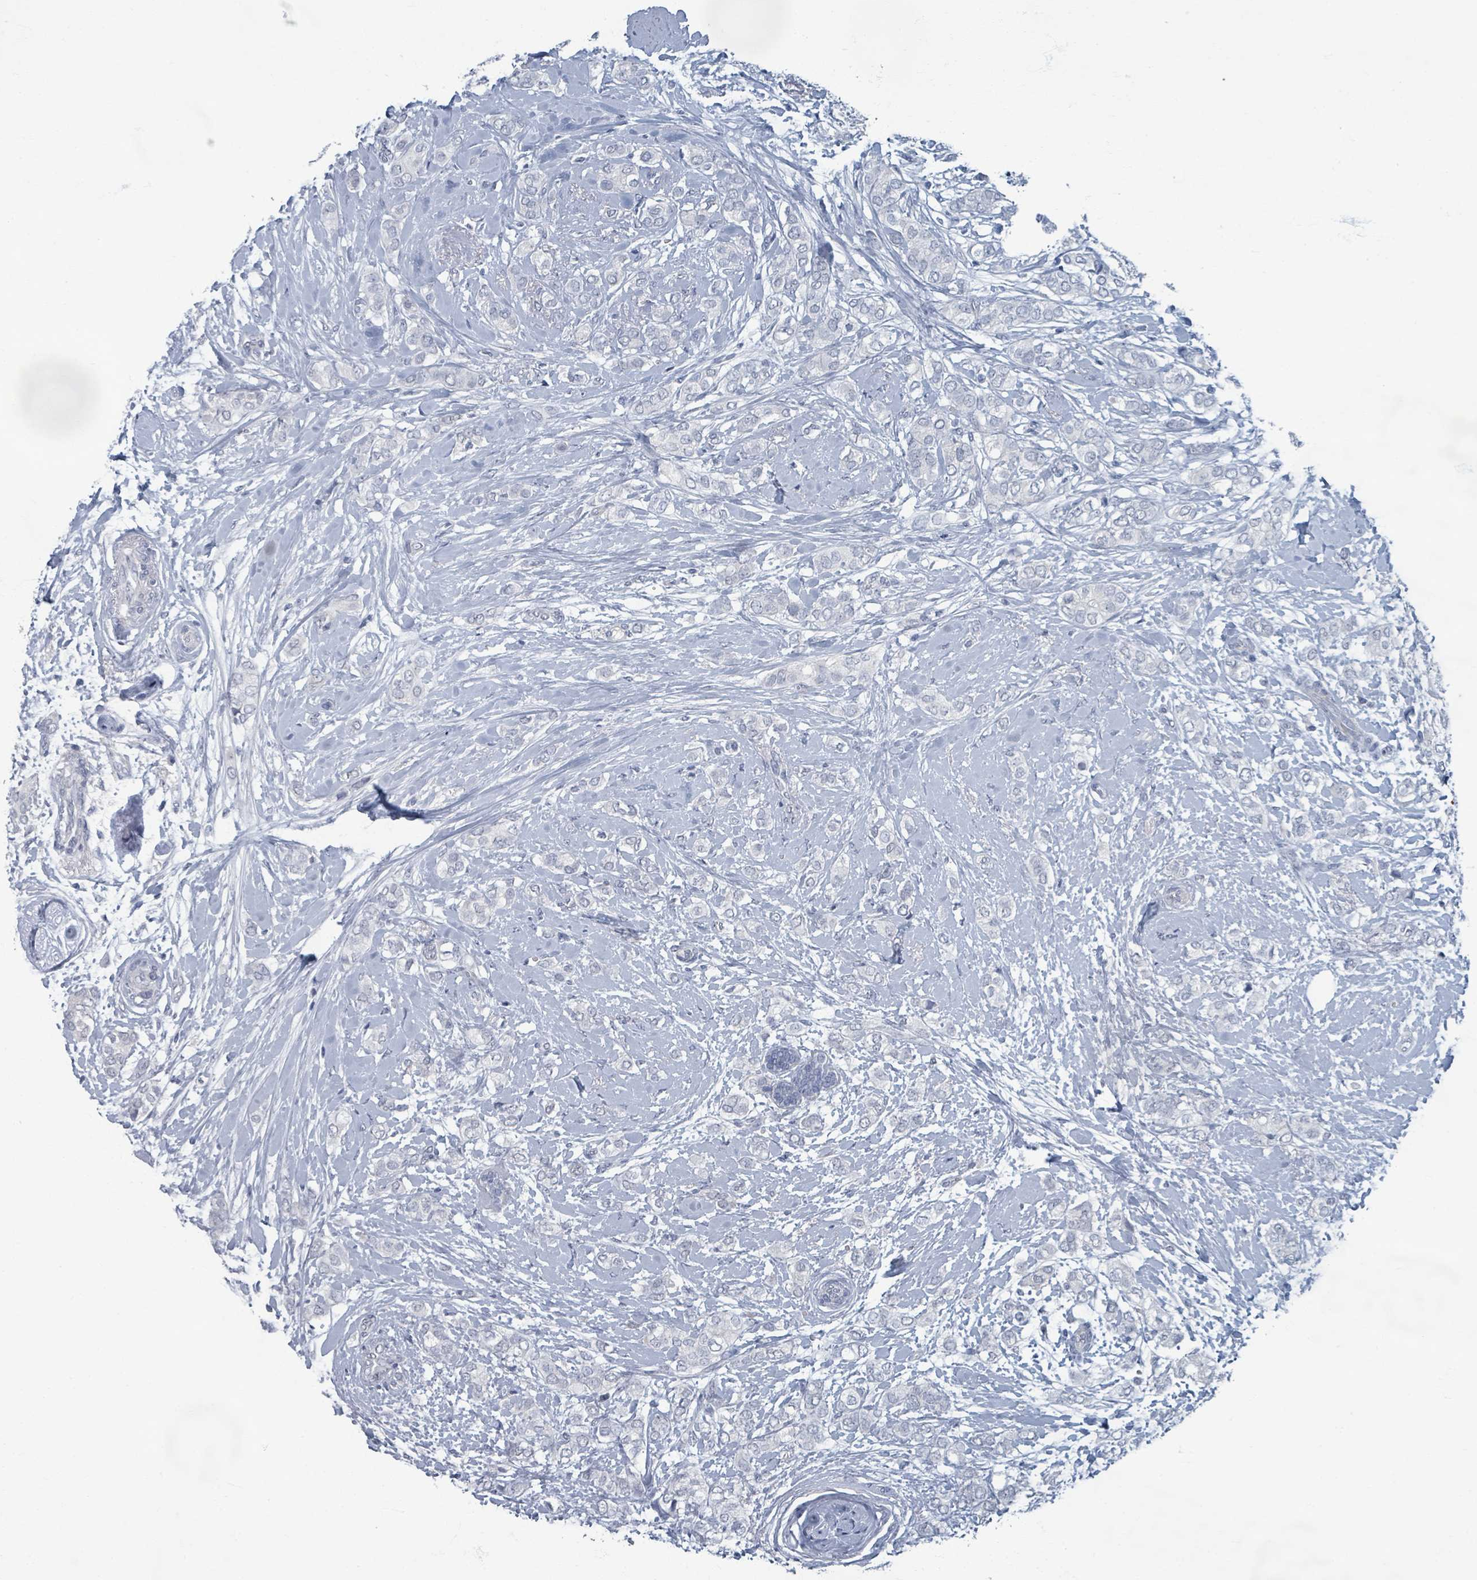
{"staining": {"intensity": "negative", "quantity": "none", "location": "none"}, "tissue": "breast cancer", "cell_type": "Tumor cells", "image_type": "cancer", "snomed": [{"axis": "morphology", "description": "Duct carcinoma"}, {"axis": "topography", "description": "Breast"}], "caption": "Breast intraductal carcinoma stained for a protein using immunohistochemistry (IHC) demonstrates no positivity tumor cells.", "gene": "WNT11", "patient": {"sex": "female", "age": 73}}